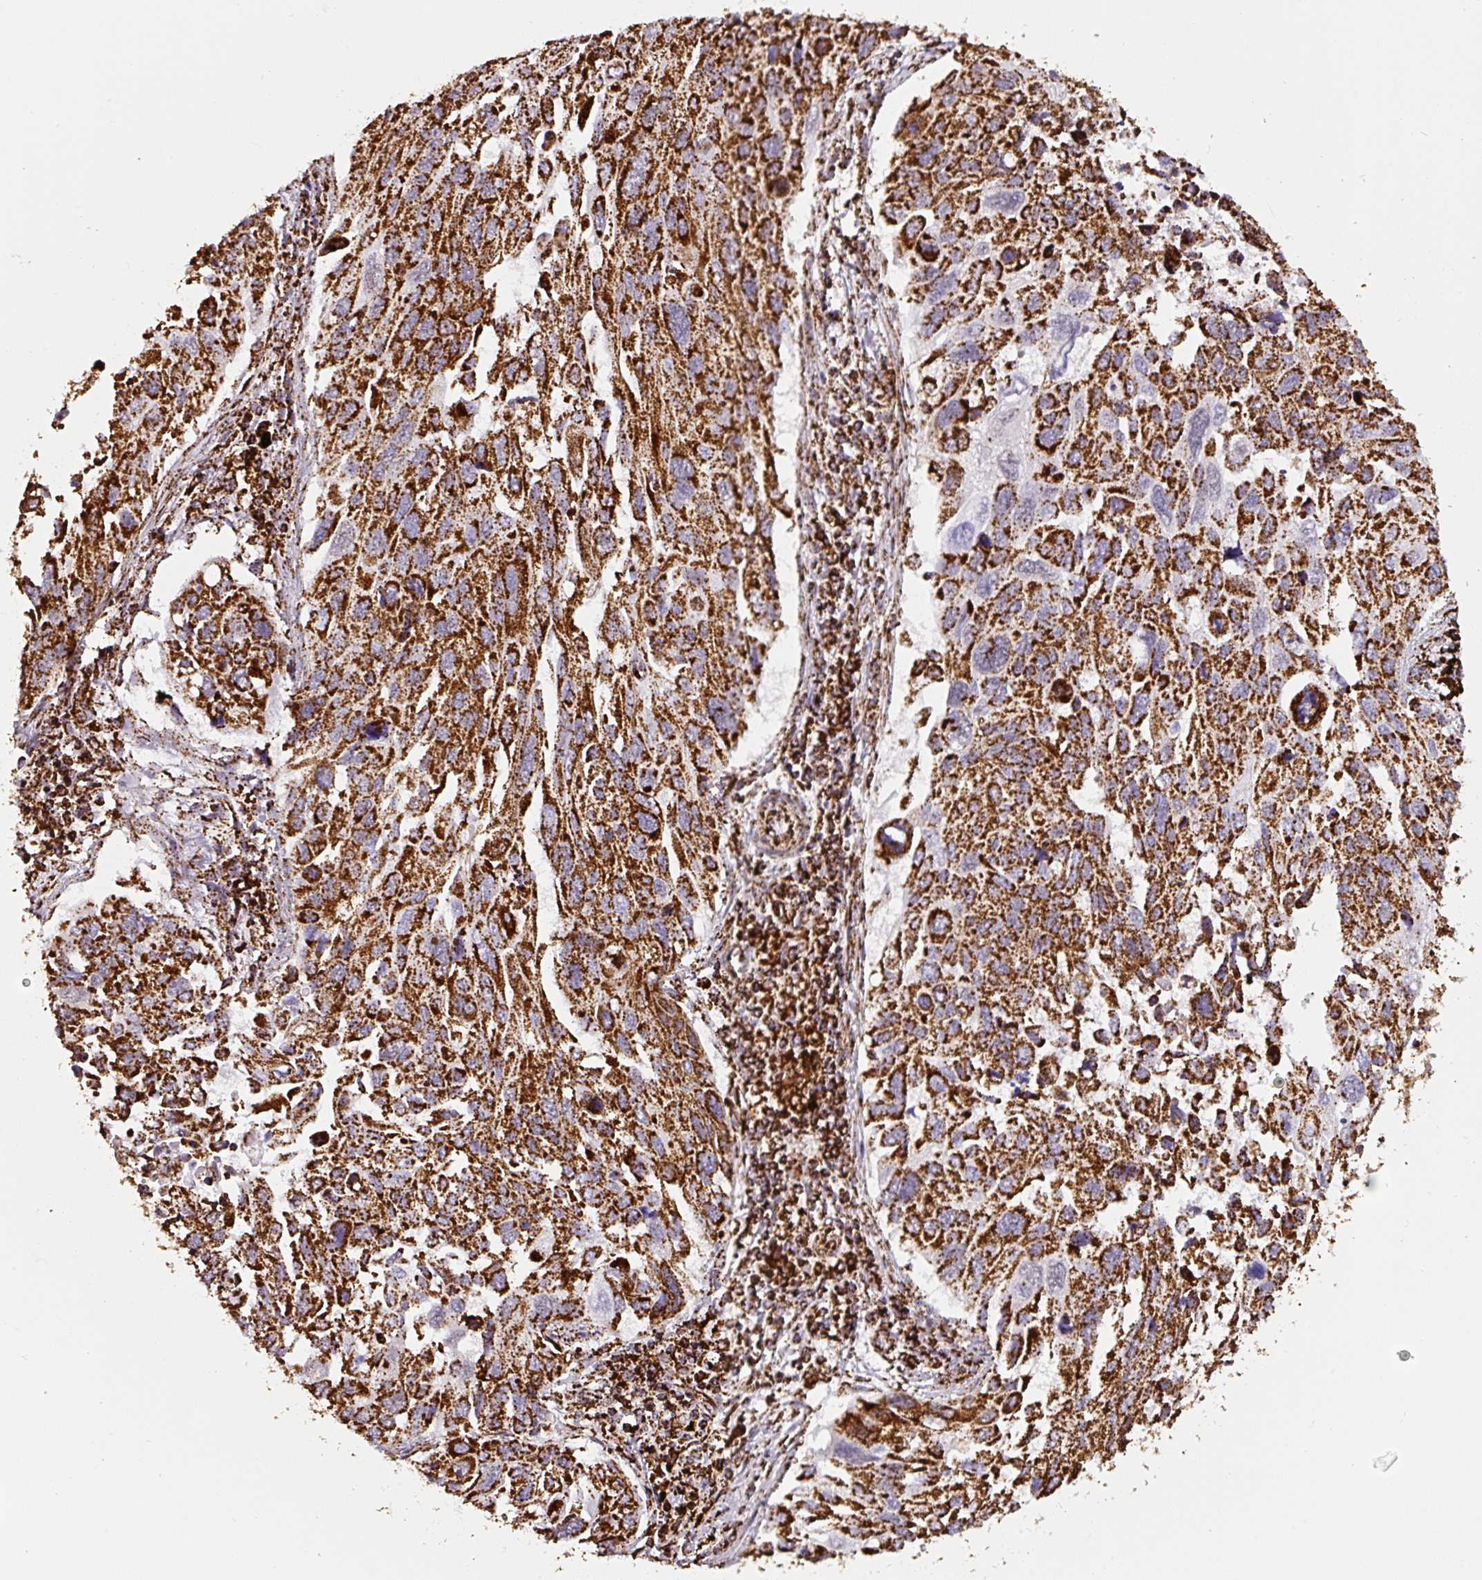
{"staining": {"intensity": "strong", "quantity": ">75%", "location": "cytoplasmic/membranous"}, "tissue": "lung cancer", "cell_type": "Tumor cells", "image_type": "cancer", "snomed": [{"axis": "morphology", "description": "Squamous cell carcinoma, NOS"}, {"axis": "topography", "description": "Lung"}], "caption": "Protein expression by immunohistochemistry shows strong cytoplasmic/membranous positivity in about >75% of tumor cells in squamous cell carcinoma (lung). (DAB IHC, brown staining for protein, blue staining for nuclei).", "gene": "ATP5F1A", "patient": {"sex": "male", "age": 62}}